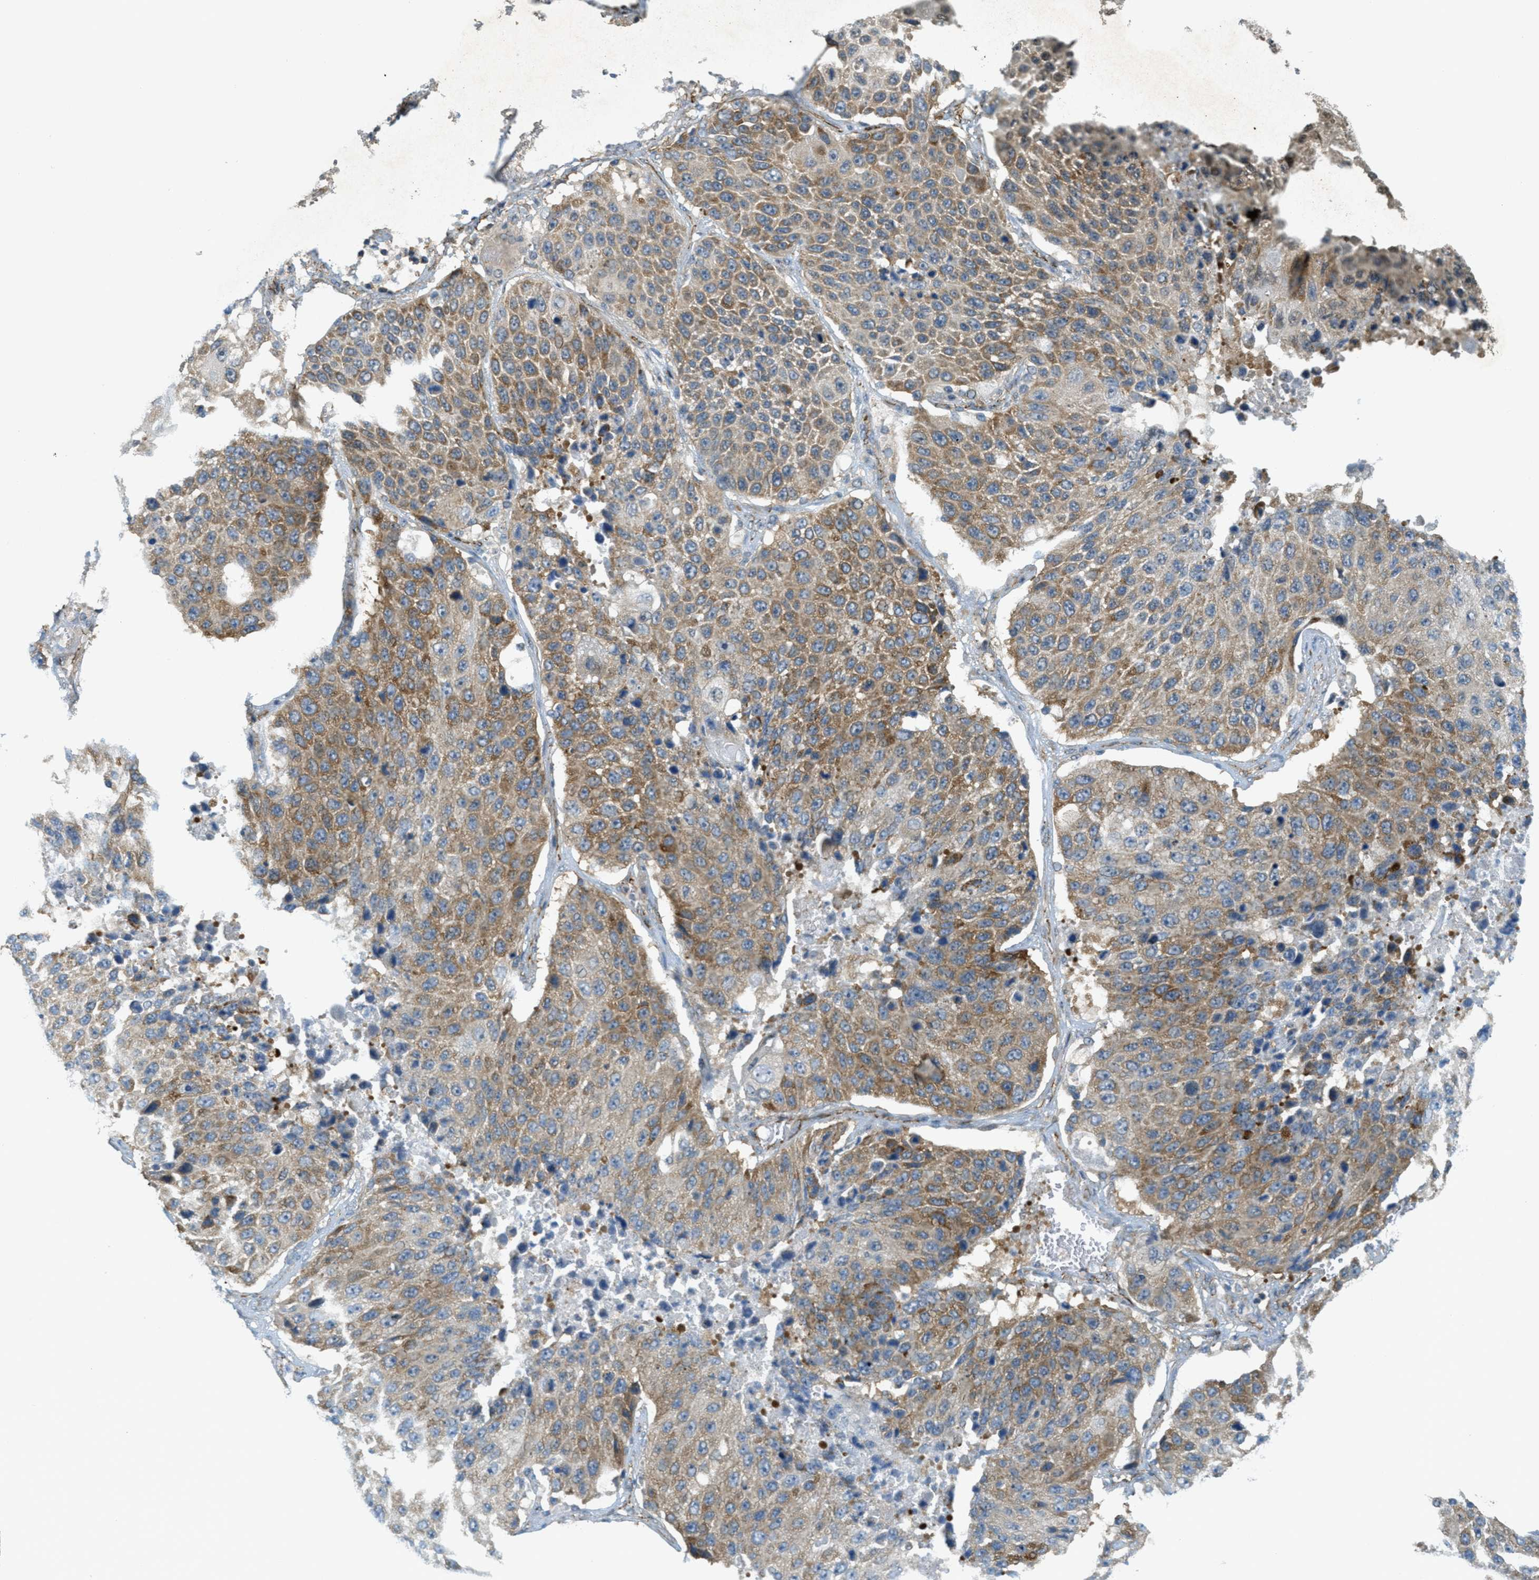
{"staining": {"intensity": "moderate", "quantity": ">75%", "location": "cytoplasmic/membranous"}, "tissue": "lung cancer", "cell_type": "Tumor cells", "image_type": "cancer", "snomed": [{"axis": "morphology", "description": "Squamous cell carcinoma, NOS"}, {"axis": "topography", "description": "Lung"}], "caption": "Human lung cancer (squamous cell carcinoma) stained for a protein (brown) shows moderate cytoplasmic/membranous positive staining in approximately >75% of tumor cells.", "gene": "JCAD", "patient": {"sex": "male", "age": 61}}